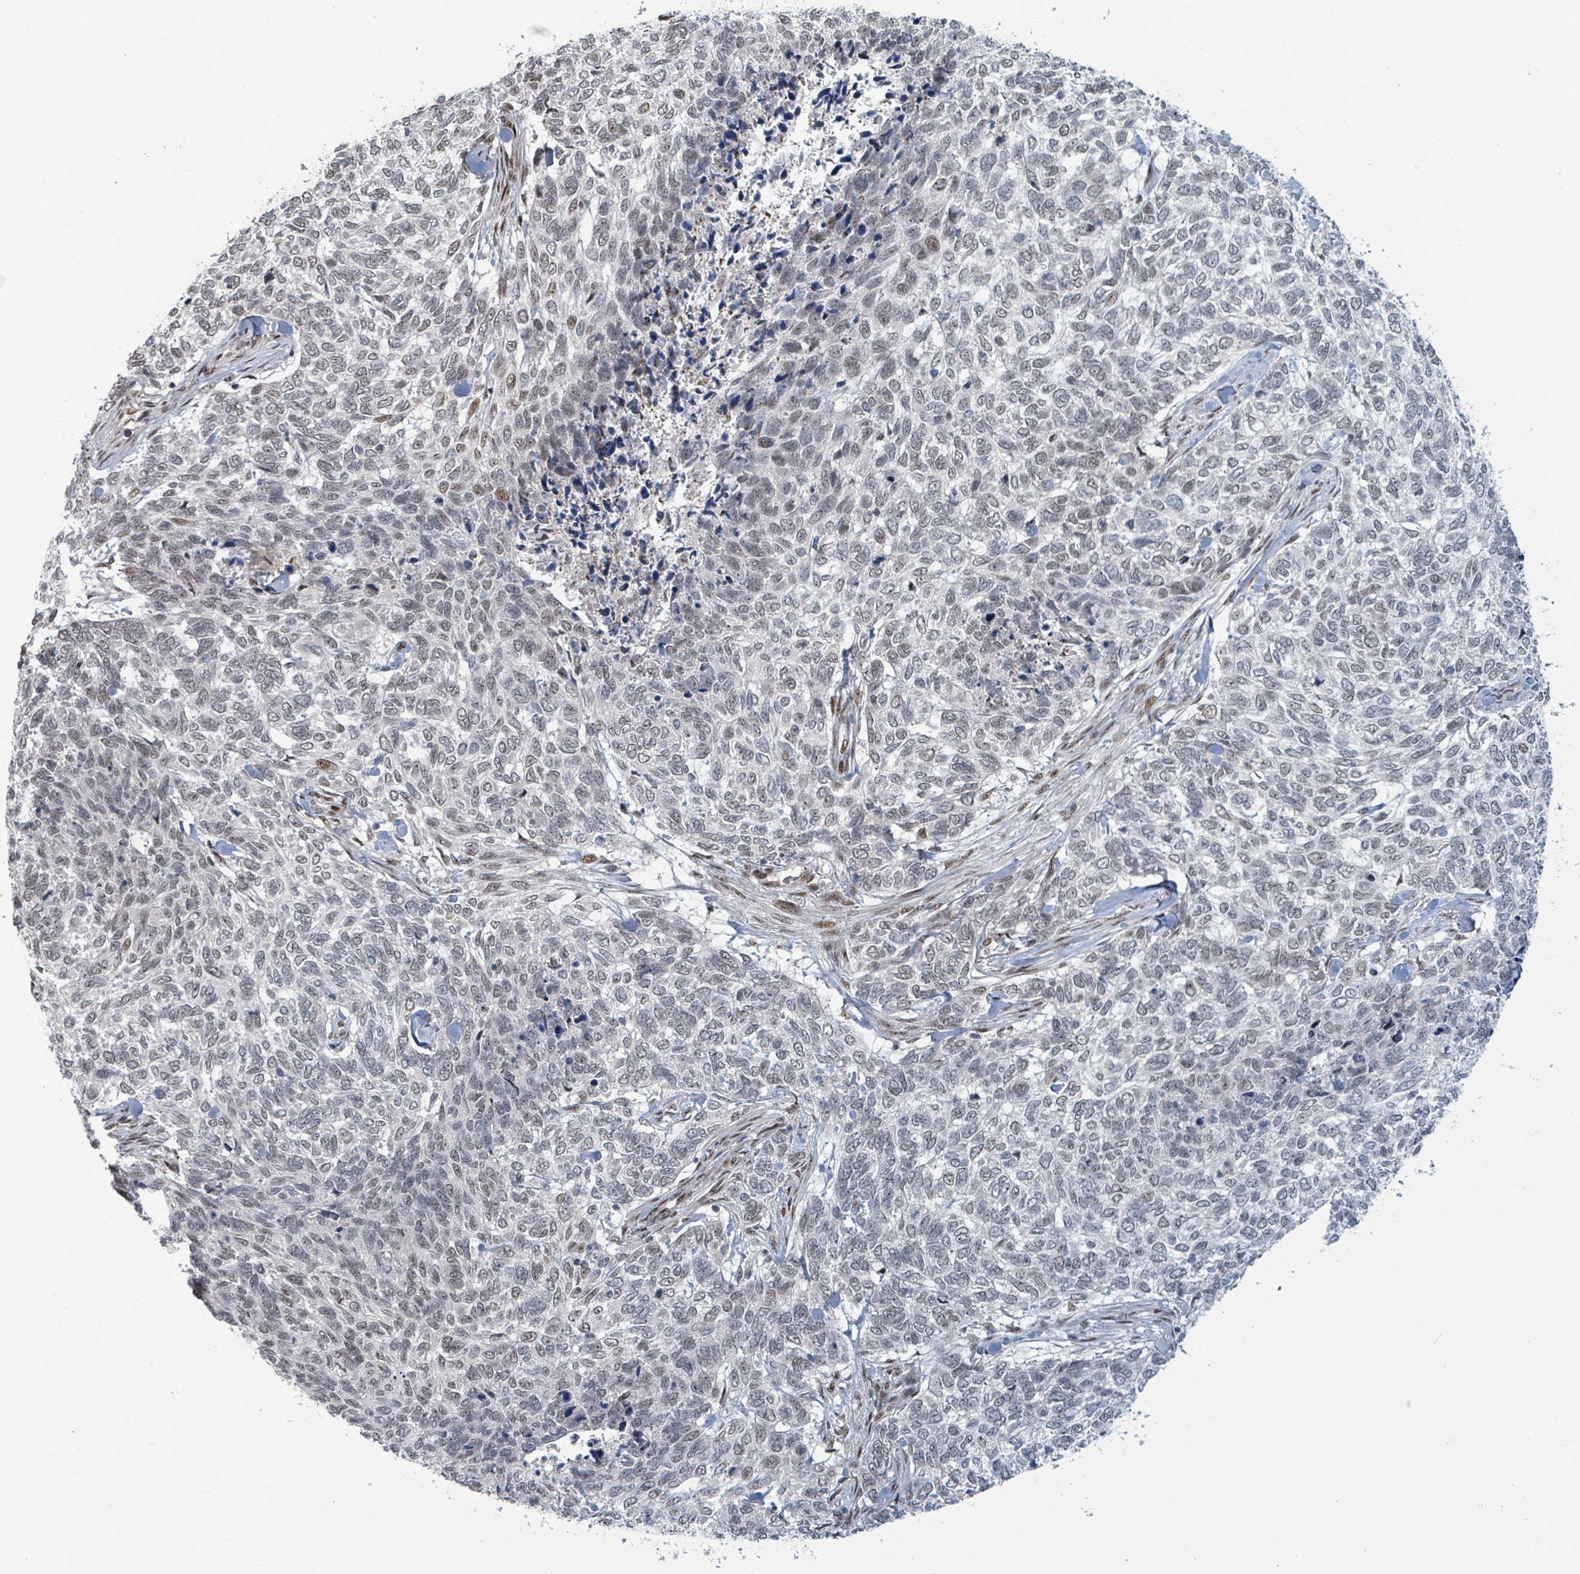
{"staining": {"intensity": "negative", "quantity": "none", "location": "none"}, "tissue": "skin cancer", "cell_type": "Tumor cells", "image_type": "cancer", "snomed": [{"axis": "morphology", "description": "Basal cell carcinoma"}, {"axis": "topography", "description": "Skin"}], "caption": "Immunohistochemistry photomicrograph of neoplastic tissue: human skin cancer stained with DAB reveals no significant protein positivity in tumor cells.", "gene": "KLF3", "patient": {"sex": "female", "age": 65}}